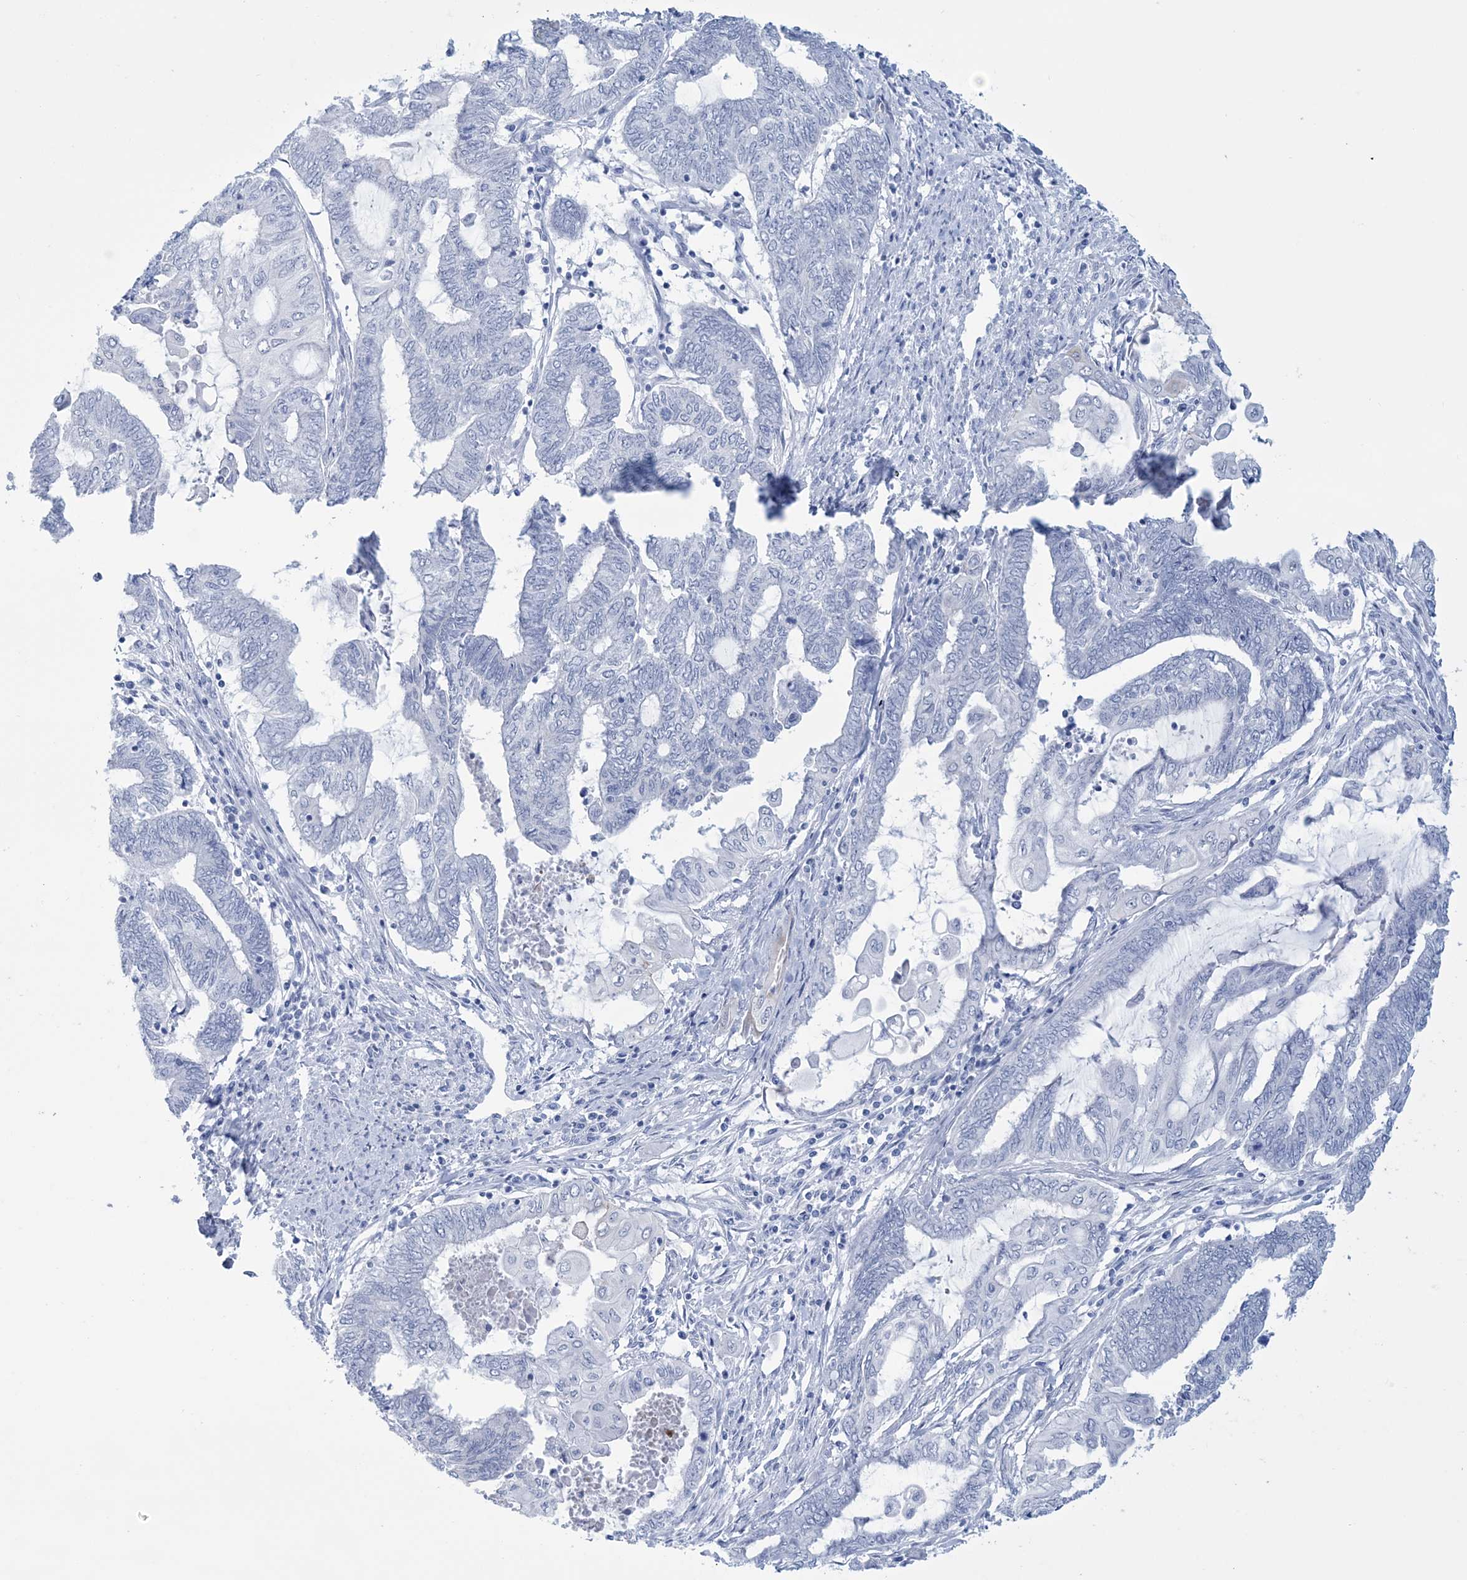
{"staining": {"intensity": "negative", "quantity": "none", "location": "none"}, "tissue": "endometrial cancer", "cell_type": "Tumor cells", "image_type": "cancer", "snomed": [{"axis": "morphology", "description": "Adenocarcinoma, NOS"}, {"axis": "topography", "description": "Uterus"}, {"axis": "topography", "description": "Endometrium"}], "caption": "A high-resolution image shows IHC staining of endometrial adenocarcinoma, which shows no significant staining in tumor cells.", "gene": "DPCD", "patient": {"sex": "female", "age": 70}}